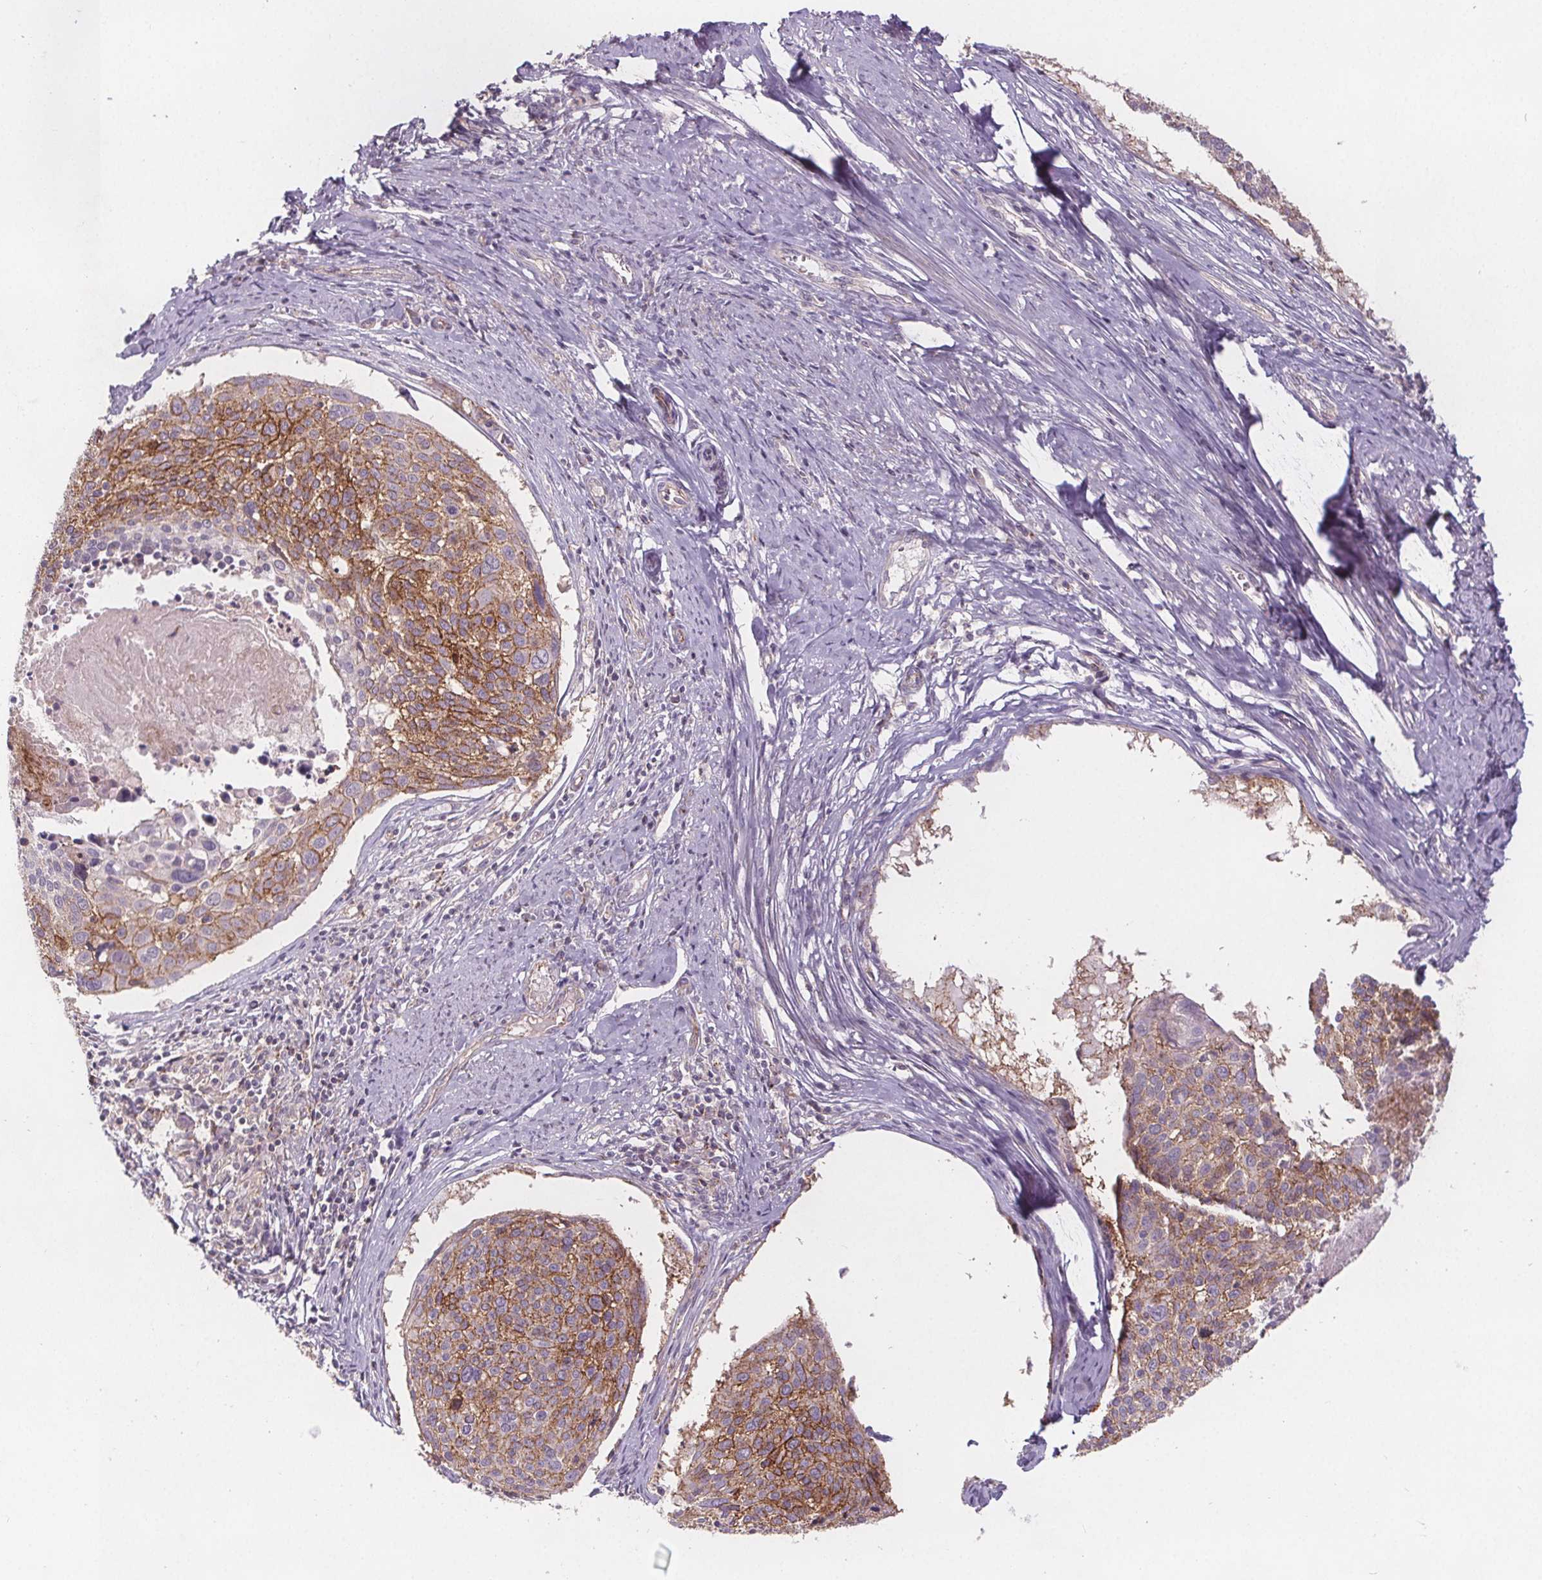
{"staining": {"intensity": "moderate", "quantity": ">75%", "location": "cytoplasmic/membranous"}, "tissue": "cervical cancer", "cell_type": "Tumor cells", "image_type": "cancer", "snomed": [{"axis": "morphology", "description": "Squamous cell carcinoma, NOS"}, {"axis": "topography", "description": "Cervix"}], "caption": "Moderate cytoplasmic/membranous expression is present in approximately >75% of tumor cells in cervical squamous cell carcinoma.", "gene": "ATP1A1", "patient": {"sex": "female", "age": 39}}